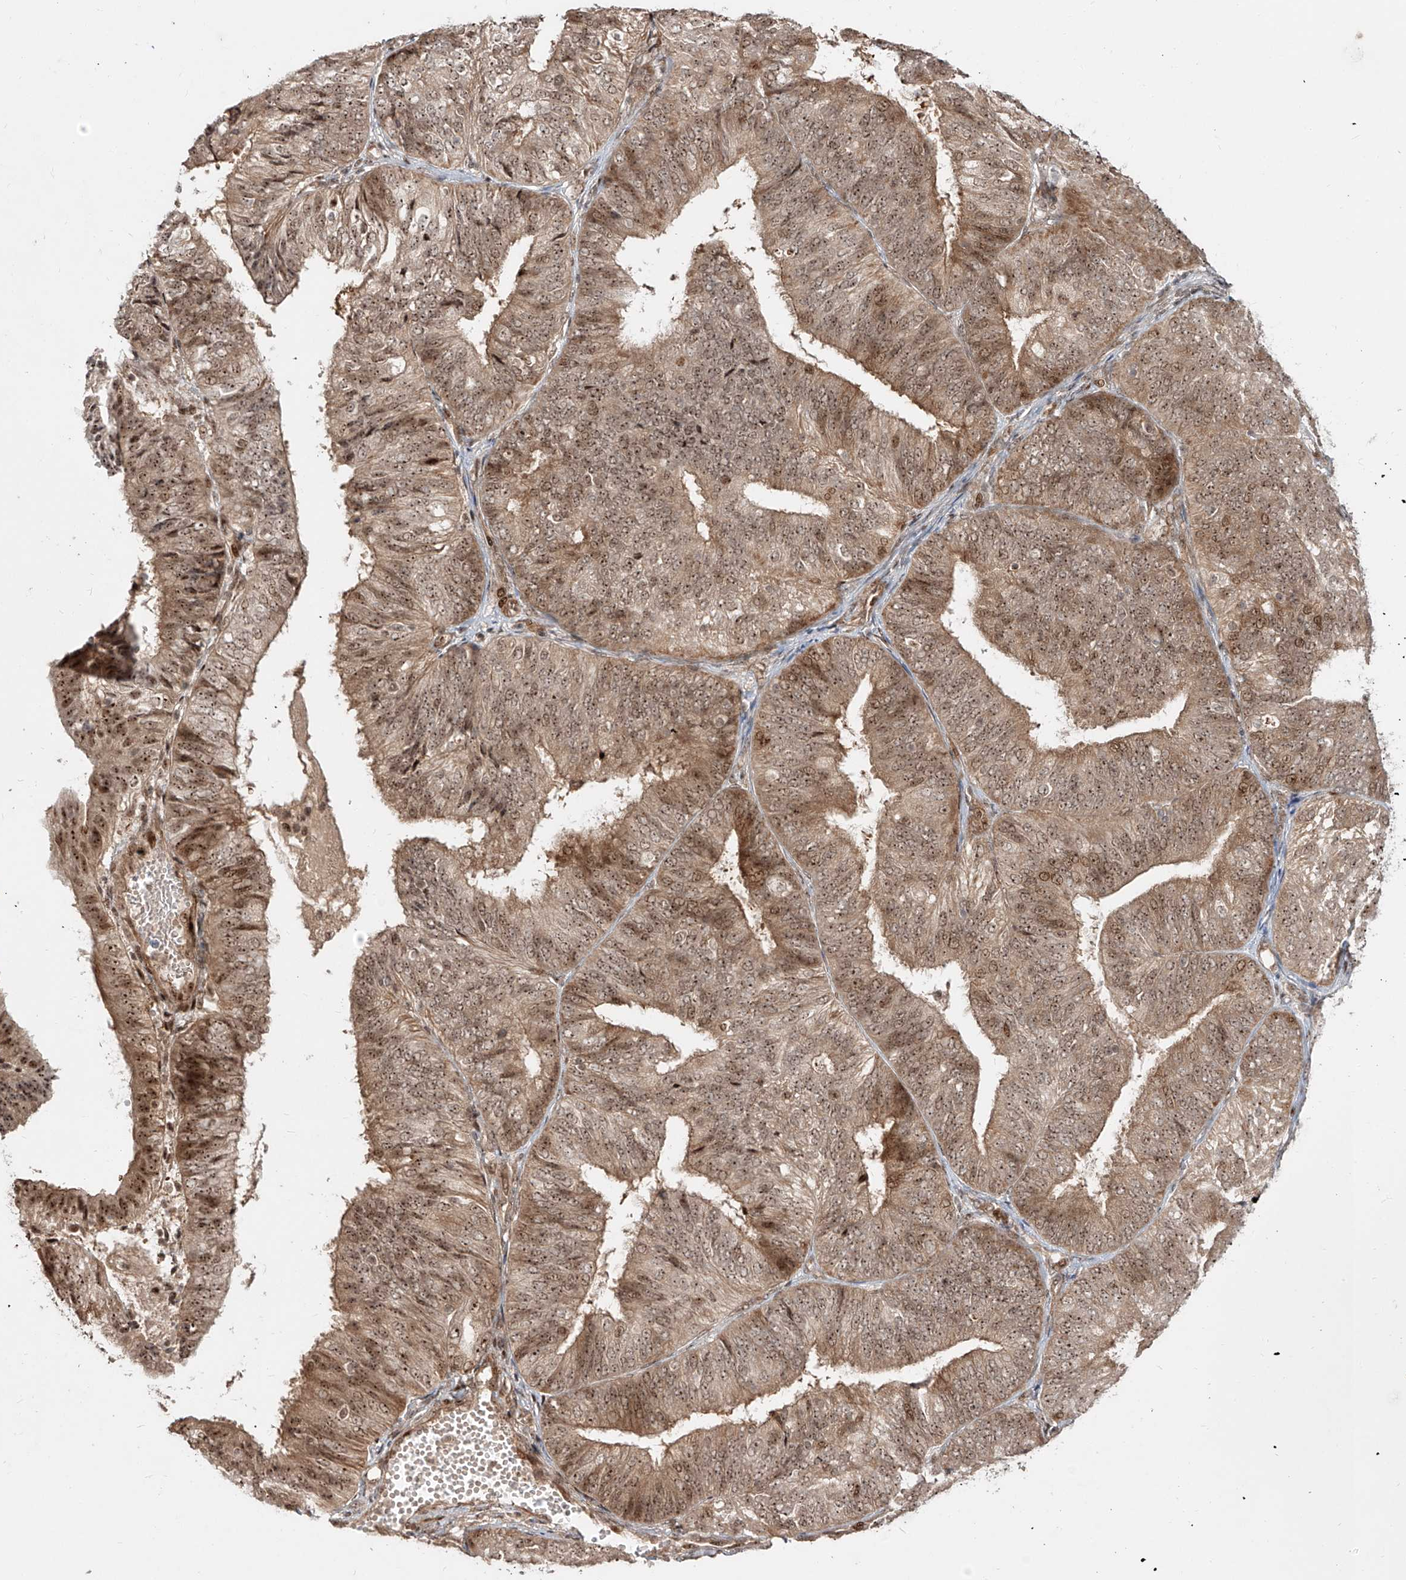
{"staining": {"intensity": "moderate", "quantity": ">75%", "location": "cytoplasmic/membranous,nuclear"}, "tissue": "endometrial cancer", "cell_type": "Tumor cells", "image_type": "cancer", "snomed": [{"axis": "morphology", "description": "Adenocarcinoma, NOS"}, {"axis": "topography", "description": "Endometrium"}], "caption": "Immunohistochemical staining of endometrial cancer (adenocarcinoma) reveals medium levels of moderate cytoplasmic/membranous and nuclear protein positivity in approximately >75% of tumor cells.", "gene": "ZNF710", "patient": {"sex": "female", "age": 58}}